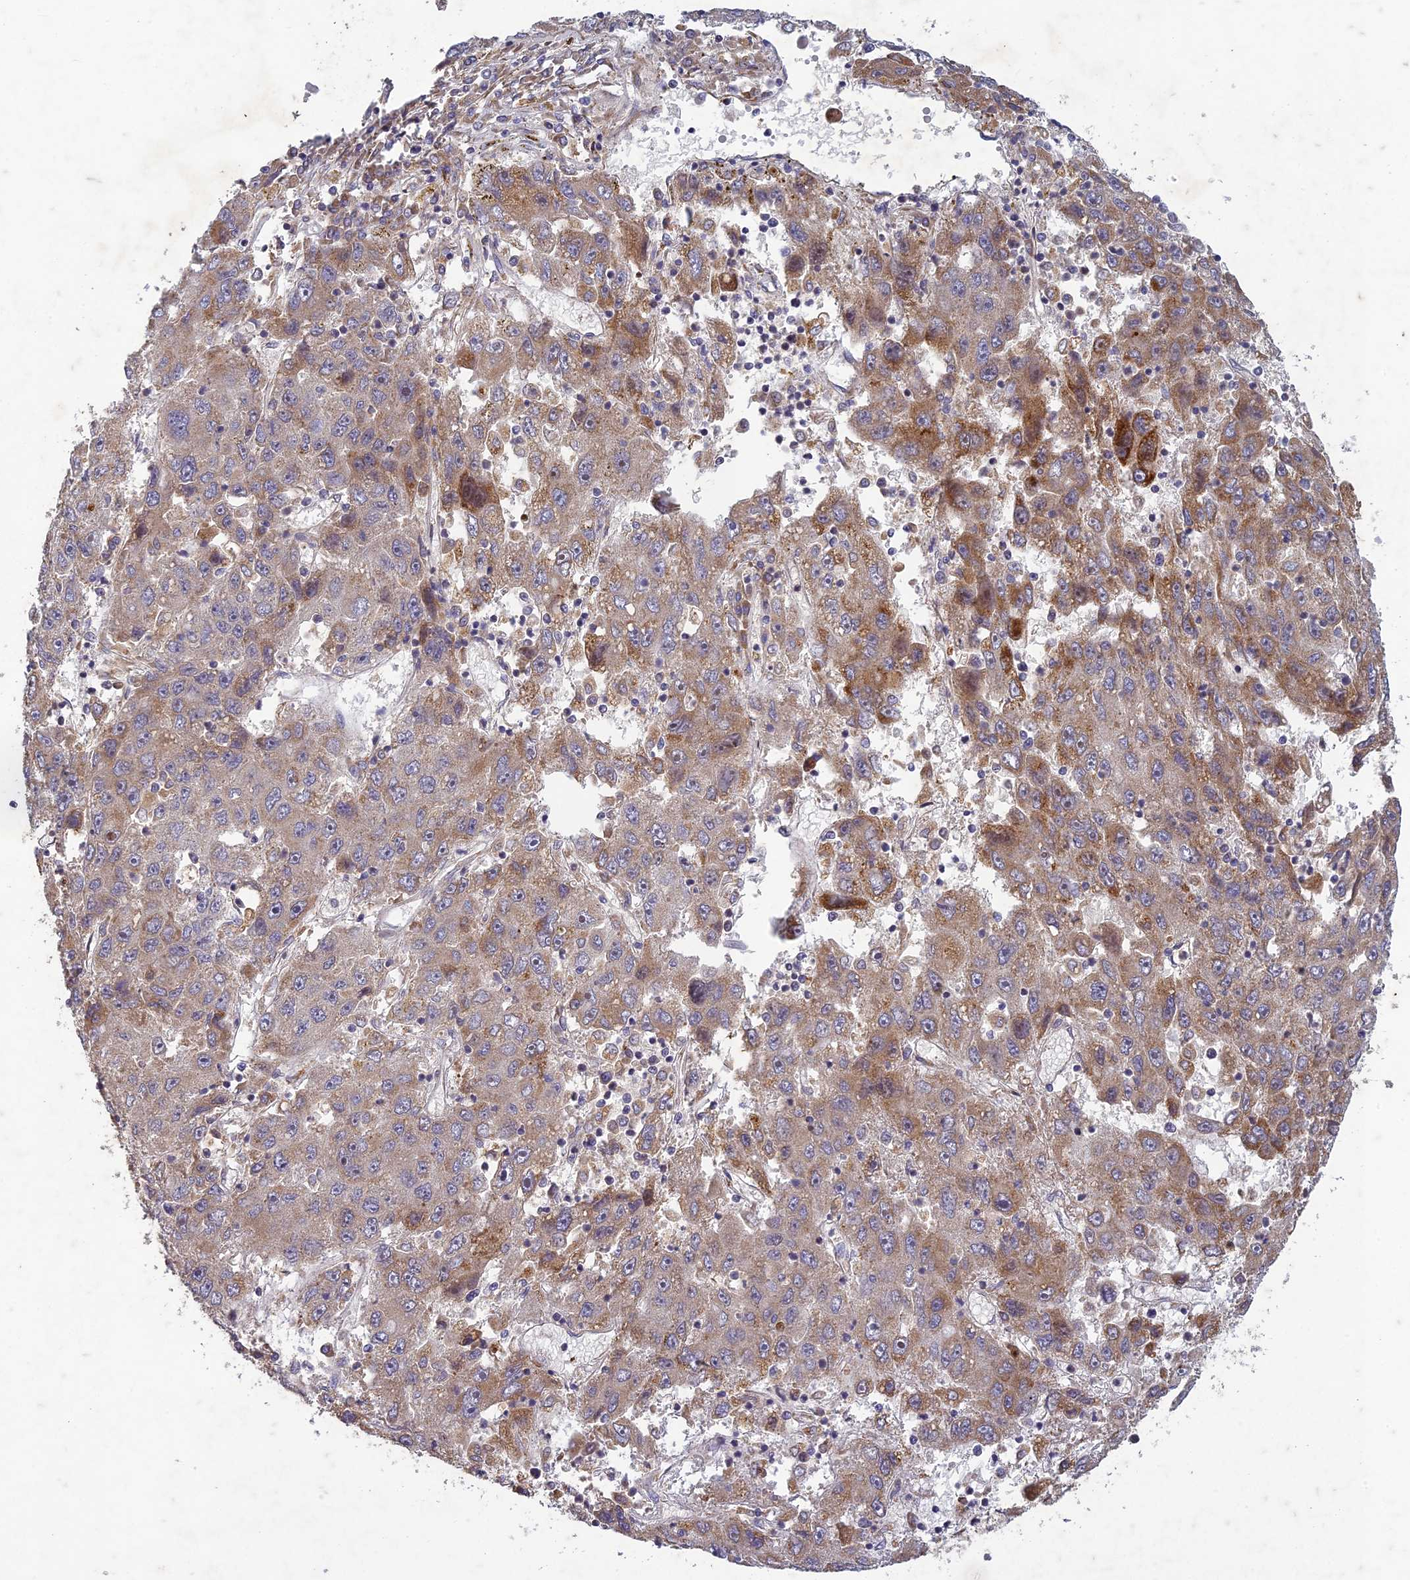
{"staining": {"intensity": "strong", "quantity": "25%-75%", "location": "cytoplasmic/membranous"}, "tissue": "liver cancer", "cell_type": "Tumor cells", "image_type": "cancer", "snomed": [{"axis": "morphology", "description": "Carcinoma, Hepatocellular, NOS"}, {"axis": "topography", "description": "Liver"}], "caption": "A high-resolution photomicrograph shows immunohistochemistry (IHC) staining of hepatocellular carcinoma (liver), which reveals strong cytoplasmic/membranous expression in approximately 25%-75% of tumor cells.", "gene": "TCF25", "patient": {"sex": "male", "age": 49}}